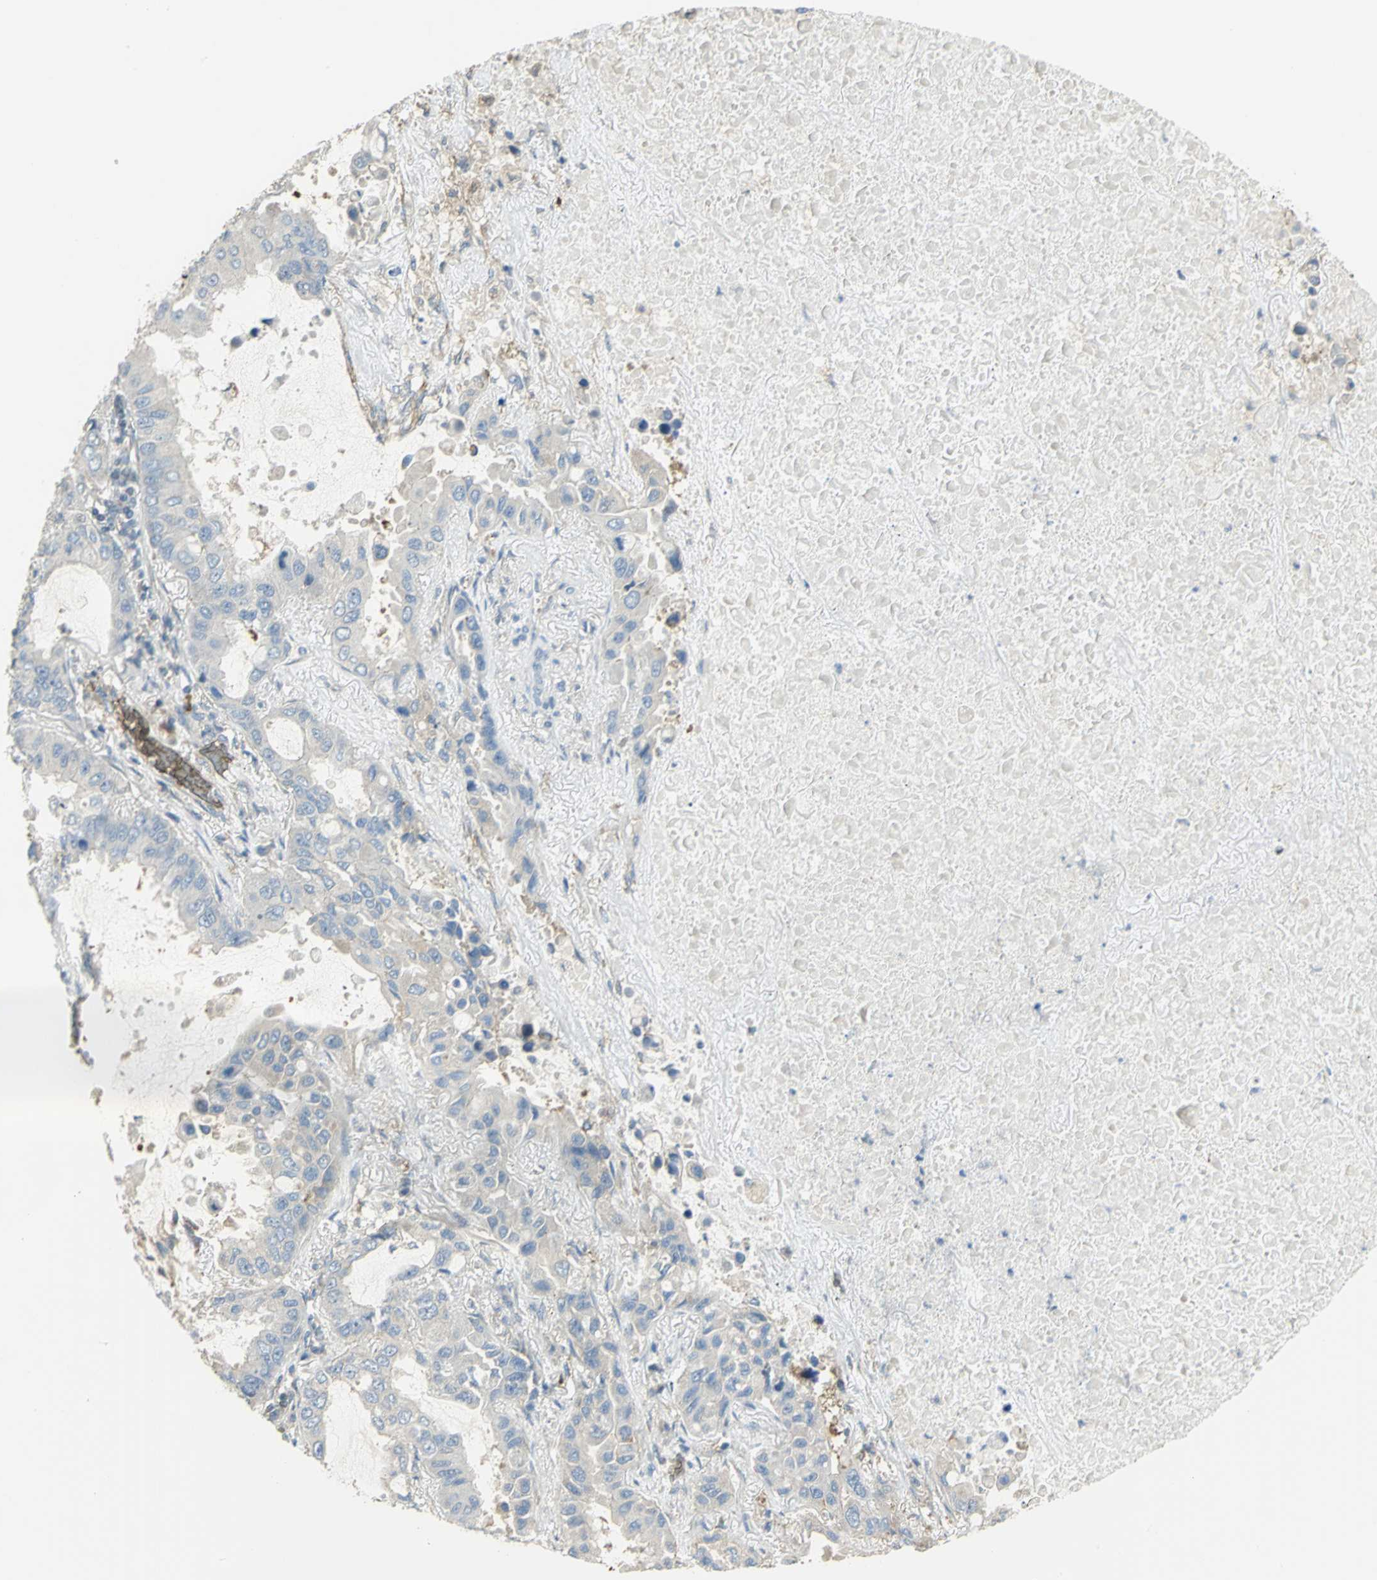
{"staining": {"intensity": "negative", "quantity": "none", "location": "none"}, "tissue": "lung cancer", "cell_type": "Tumor cells", "image_type": "cancer", "snomed": [{"axis": "morphology", "description": "Adenocarcinoma, NOS"}, {"axis": "topography", "description": "Lung"}], "caption": "IHC of human lung adenocarcinoma reveals no expression in tumor cells.", "gene": "ANK1", "patient": {"sex": "male", "age": 64}}